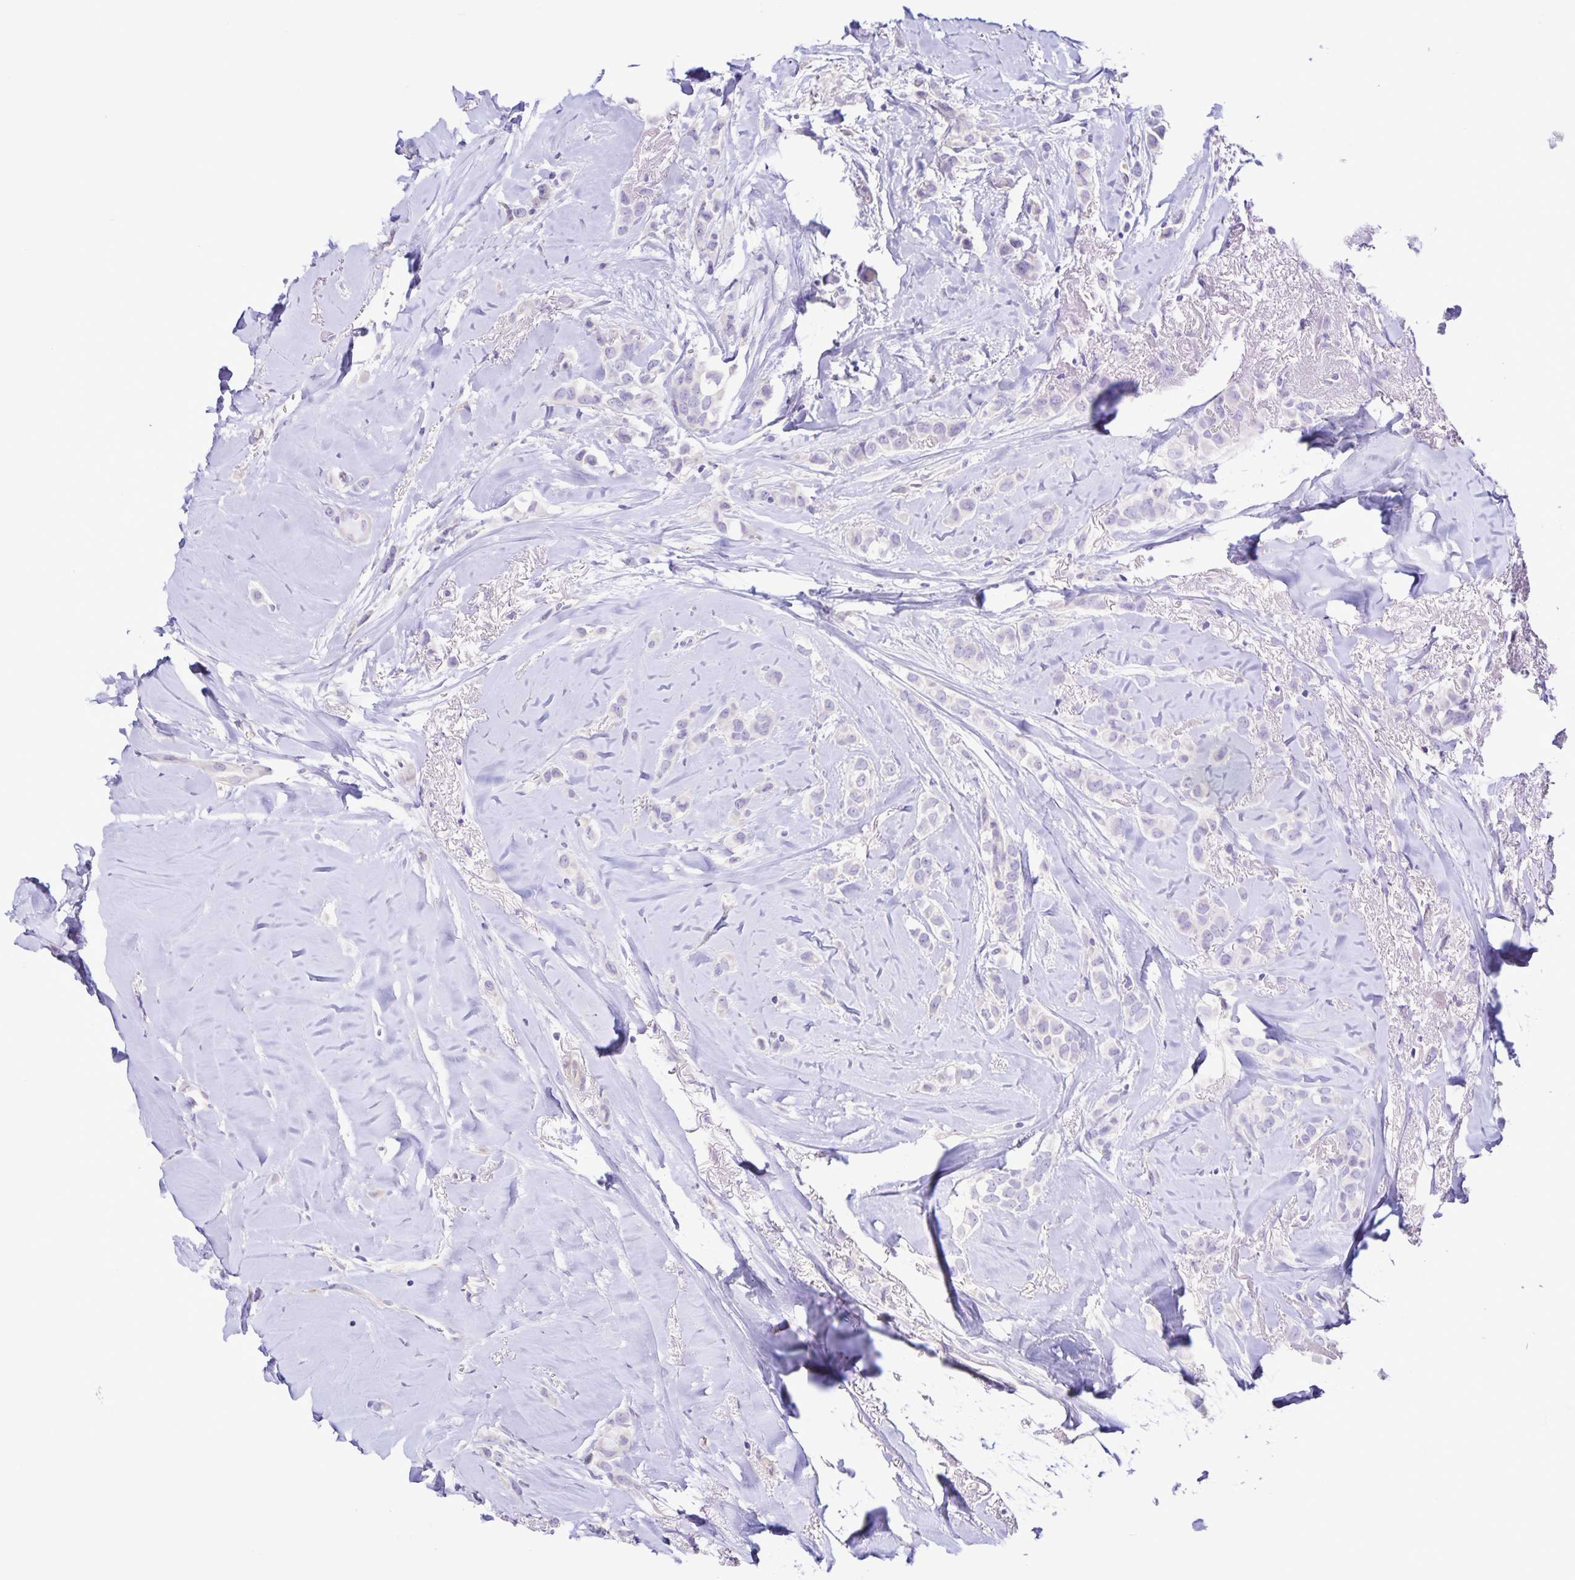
{"staining": {"intensity": "negative", "quantity": "none", "location": "none"}, "tissue": "breast cancer", "cell_type": "Tumor cells", "image_type": "cancer", "snomed": [{"axis": "morphology", "description": "Lobular carcinoma"}, {"axis": "topography", "description": "Breast"}], "caption": "Lobular carcinoma (breast) was stained to show a protein in brown. There is no significant positivity in tumor cells.", "gene": "BOLL", "patient": {"sex": "female", "age": 66}}